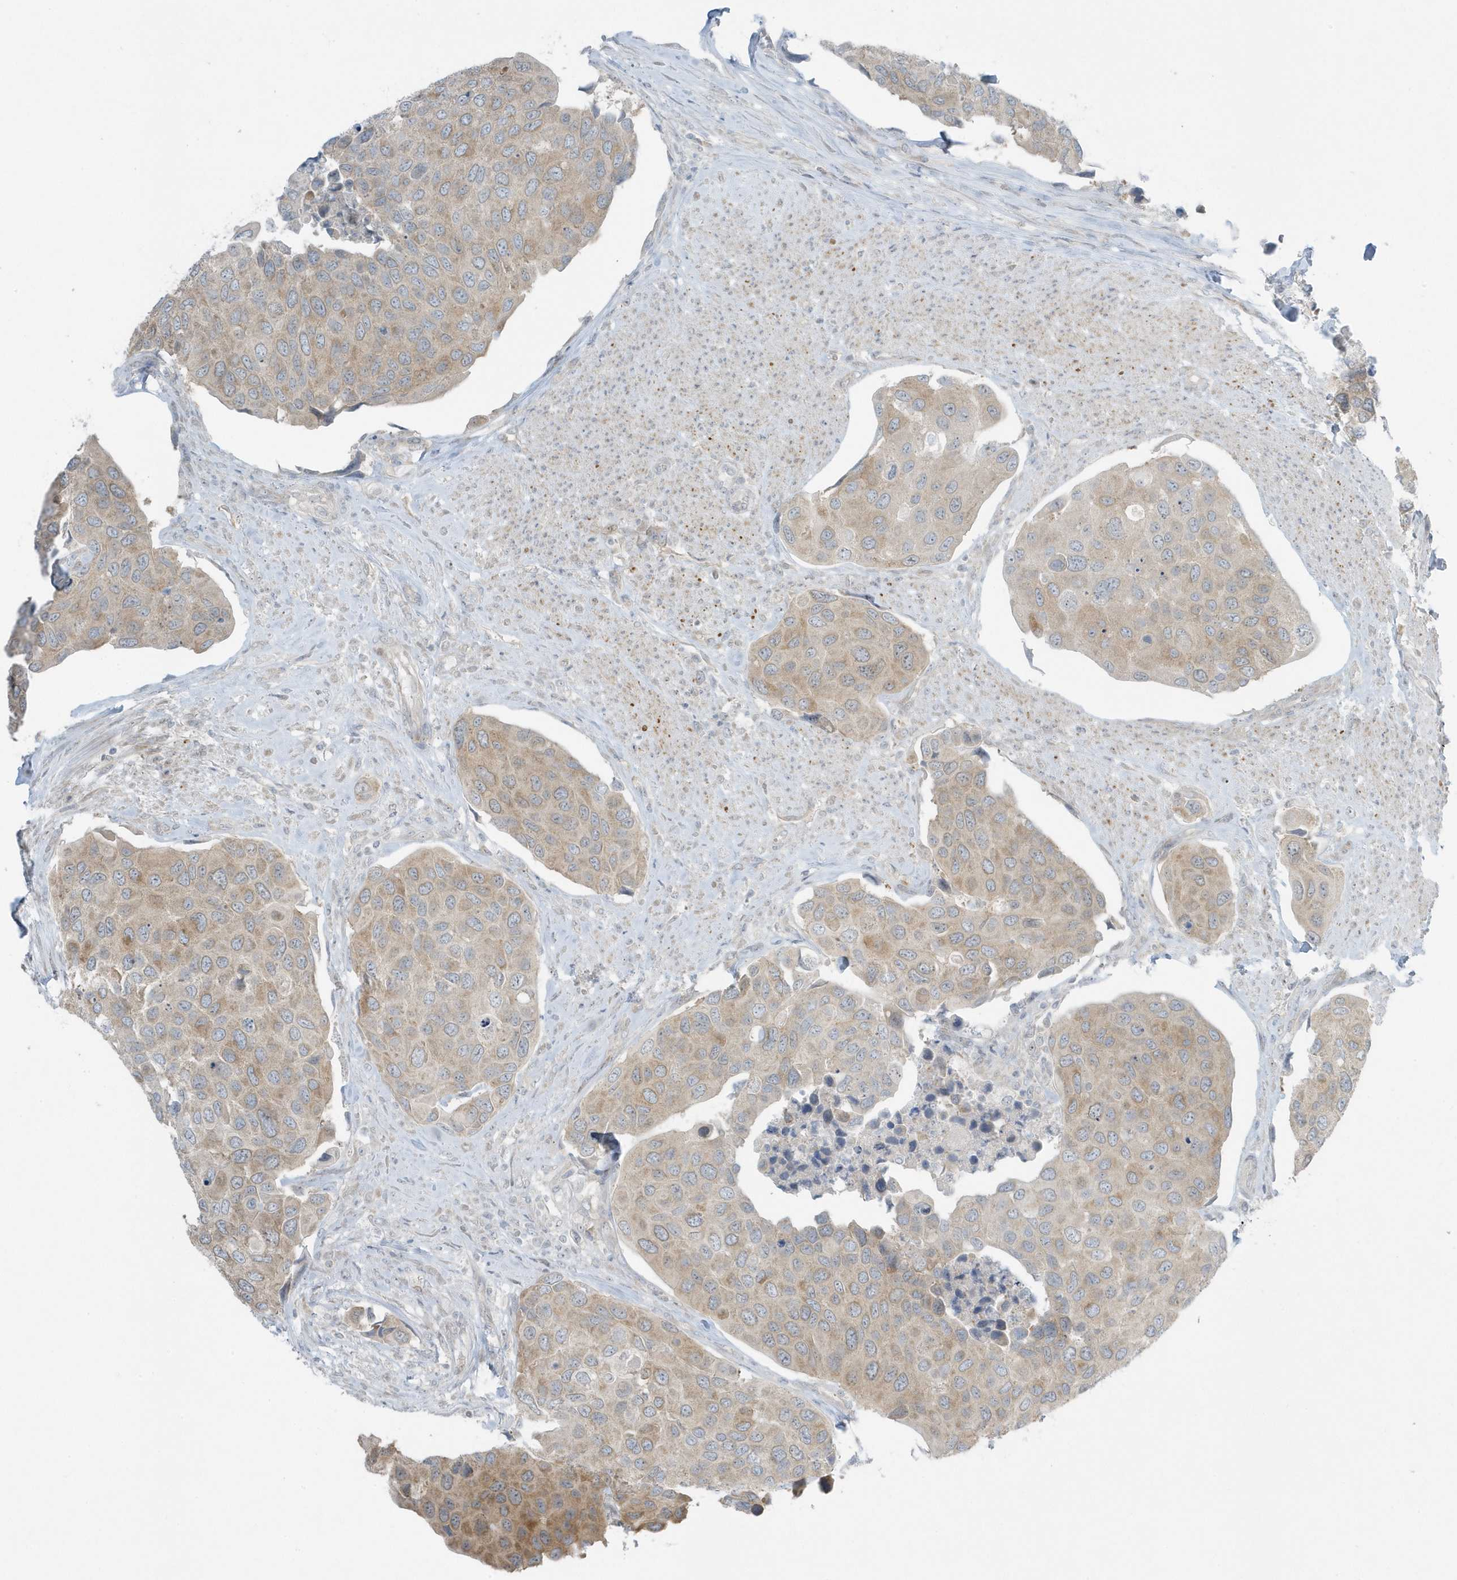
{"staining": {"intensity": "weak", "quantity": "25%-75%", "location": "cytoplasmic/membranous"}, "tissue": "urothelial cancer", "cell_type": "Tumor cells", "image_type": "cancer", "snomed": [{"axis": "morphology", "description": "Urothelial carcinoma, High grade"}, {"axis": "topography", "description": "Urinary bladder"}], "caption": "A high-resolution image shows immunohistochemistry staining of high-grade urothelial carcinoma, which shows weak cytoplasmic/membranous positivity in about 25%-75% of tumor cells.", "gene": "SCN3A", "patient": {"sex": "male", "age": 74}}